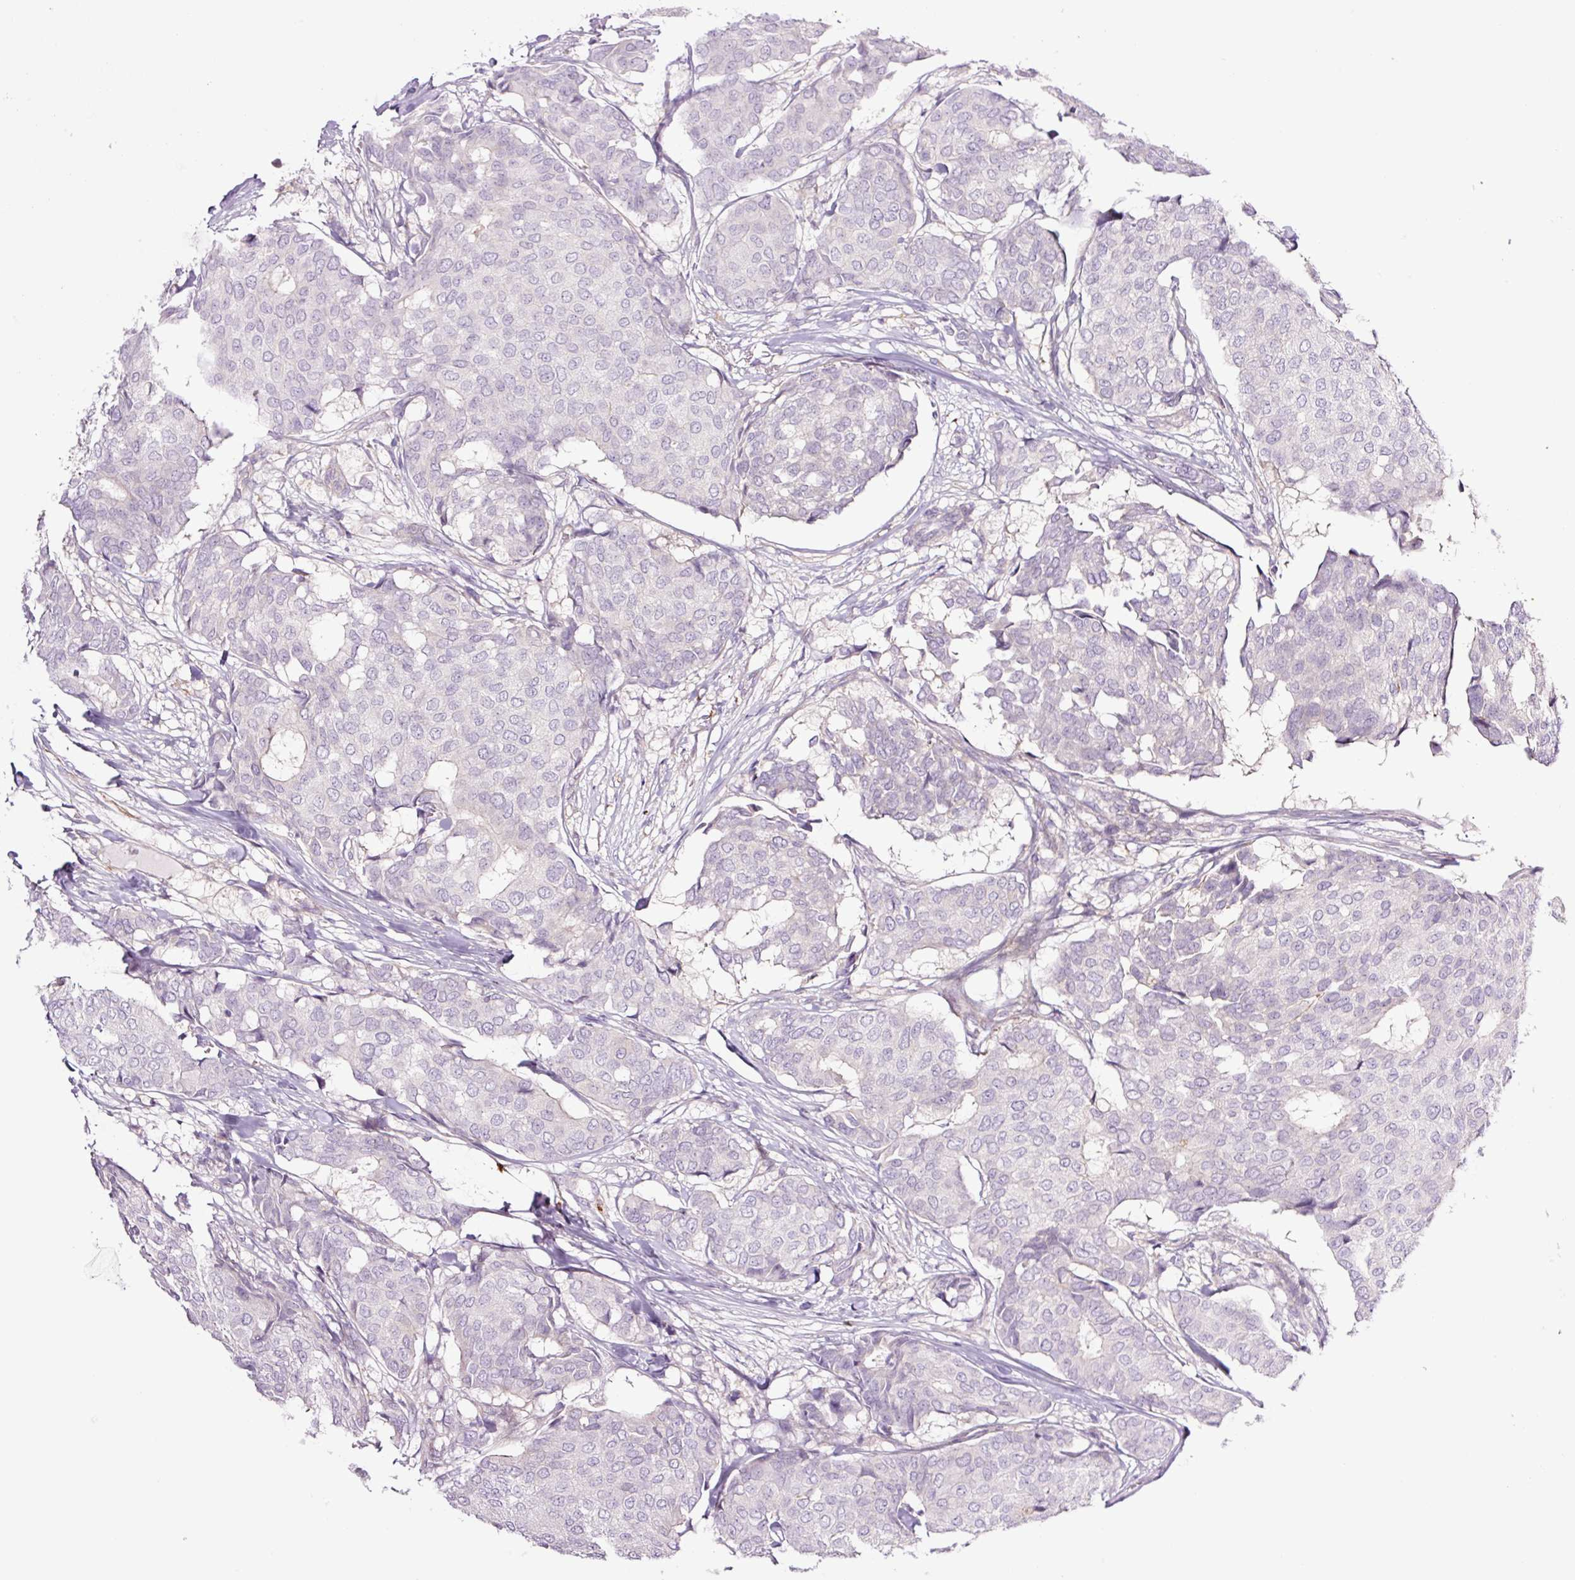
{"staining": {"intensity": "negative", "quantity": "none", "location": "none"}, "tissue": "breast cancer", "cell_type": "Tumor cells", "image_type": "cancer", "snomed": [{"axis": "morphology", "description": "Duct carcinoma"}, {"axis": "topography", "description": "Breast"}], "caption": "Histopathology image shows no protein expression in tumor cells of breast cancer tissue.", "gene": "SH2D6", "patient": {"sex": "female", "age": 75}}